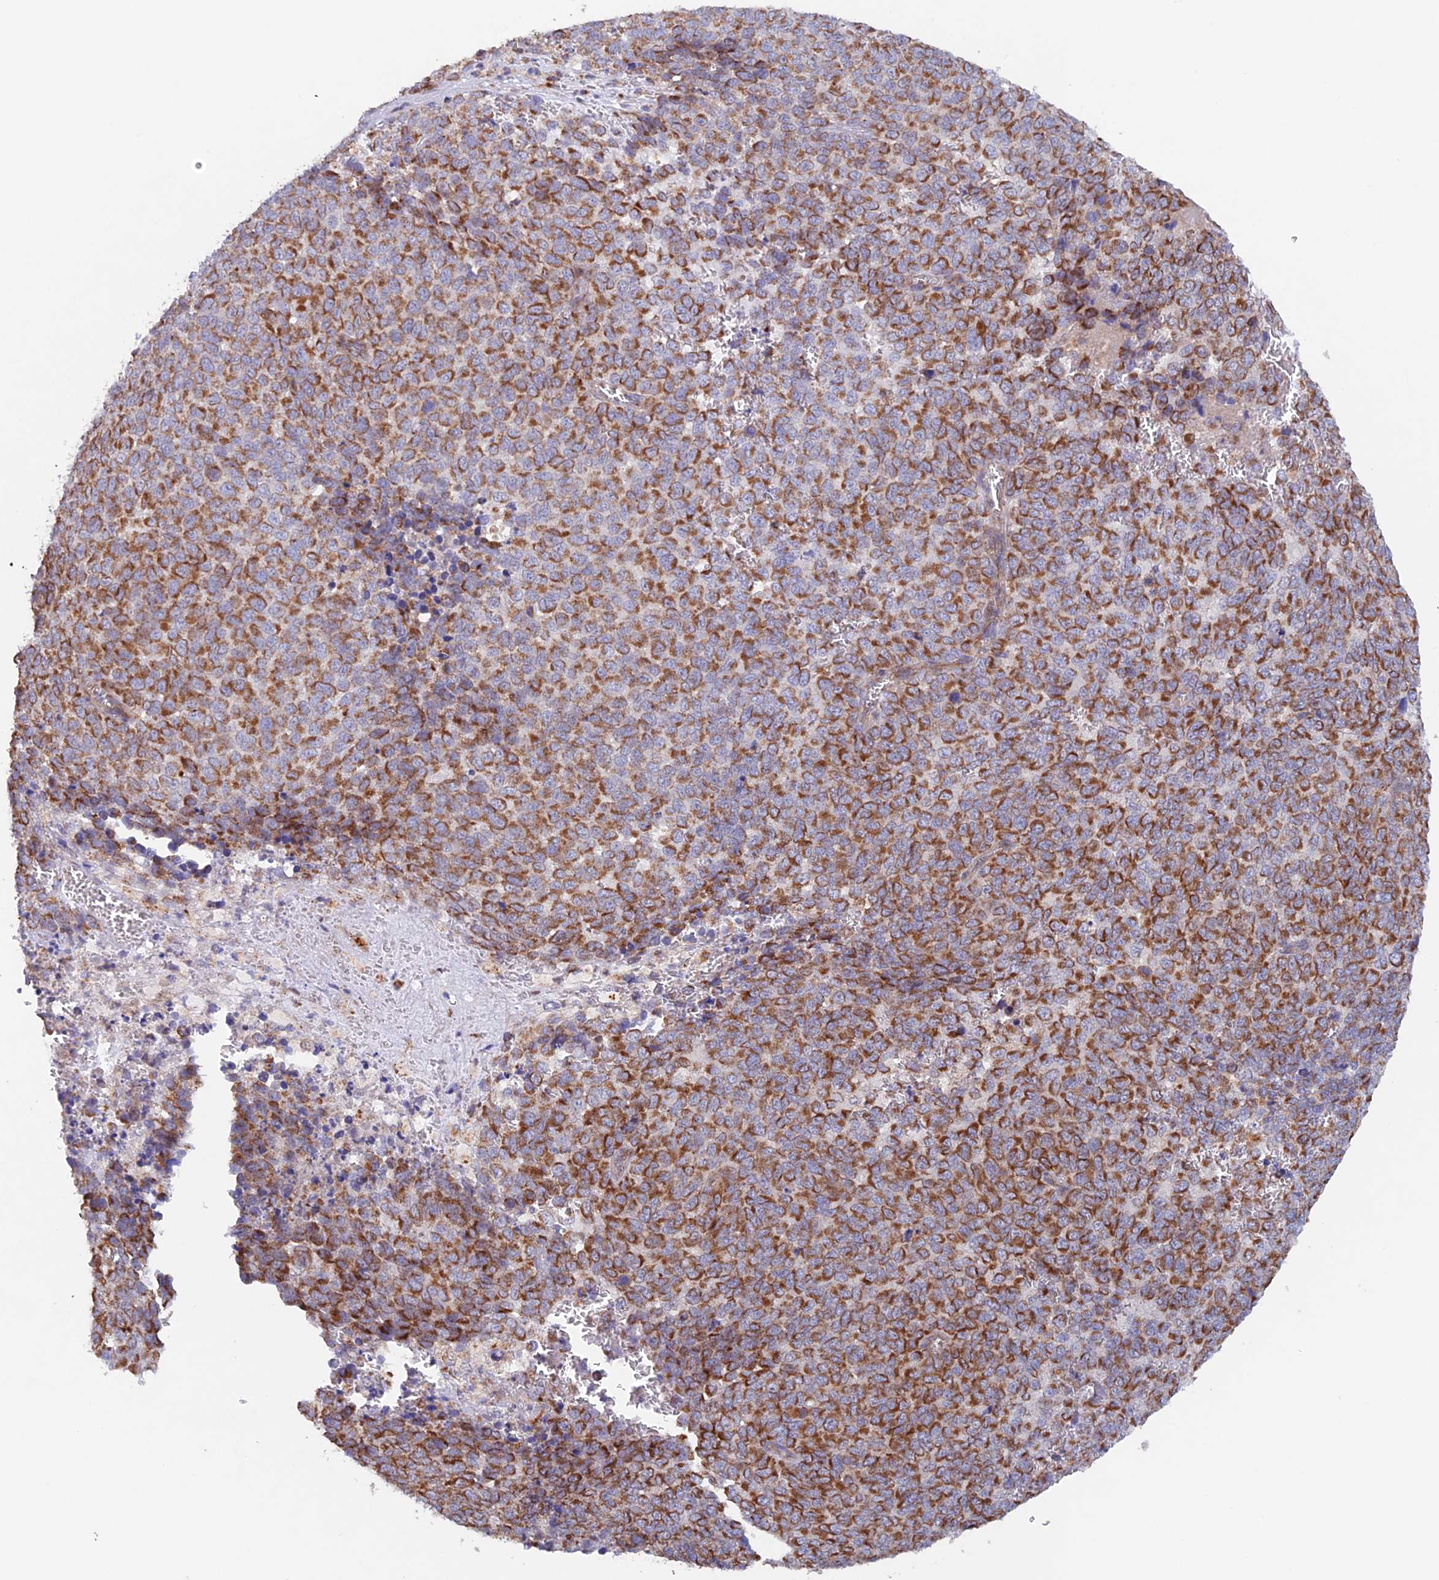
{"staining": {"intensity": "moderate", "quantity": ">75%", "location": "cytoplasmic/membranous"}, "tissue": "melanoma", "cell_type": "Tumor cells", "image_type": "cancer", "snomed": [{"axis": "morphology", "description": "Malignant melanoma, NOS"}, {"axis": "topography", "description": "Nose, NOS"}], "caption": "Malignant melanoma was stained to show a protein in brown. There is medium levels of moderate cytoplasmic/membranous expression in approximately >75% of tumor cells.", "gene": "MRPL1", "patient": {"sex": "female", "age": 48}}